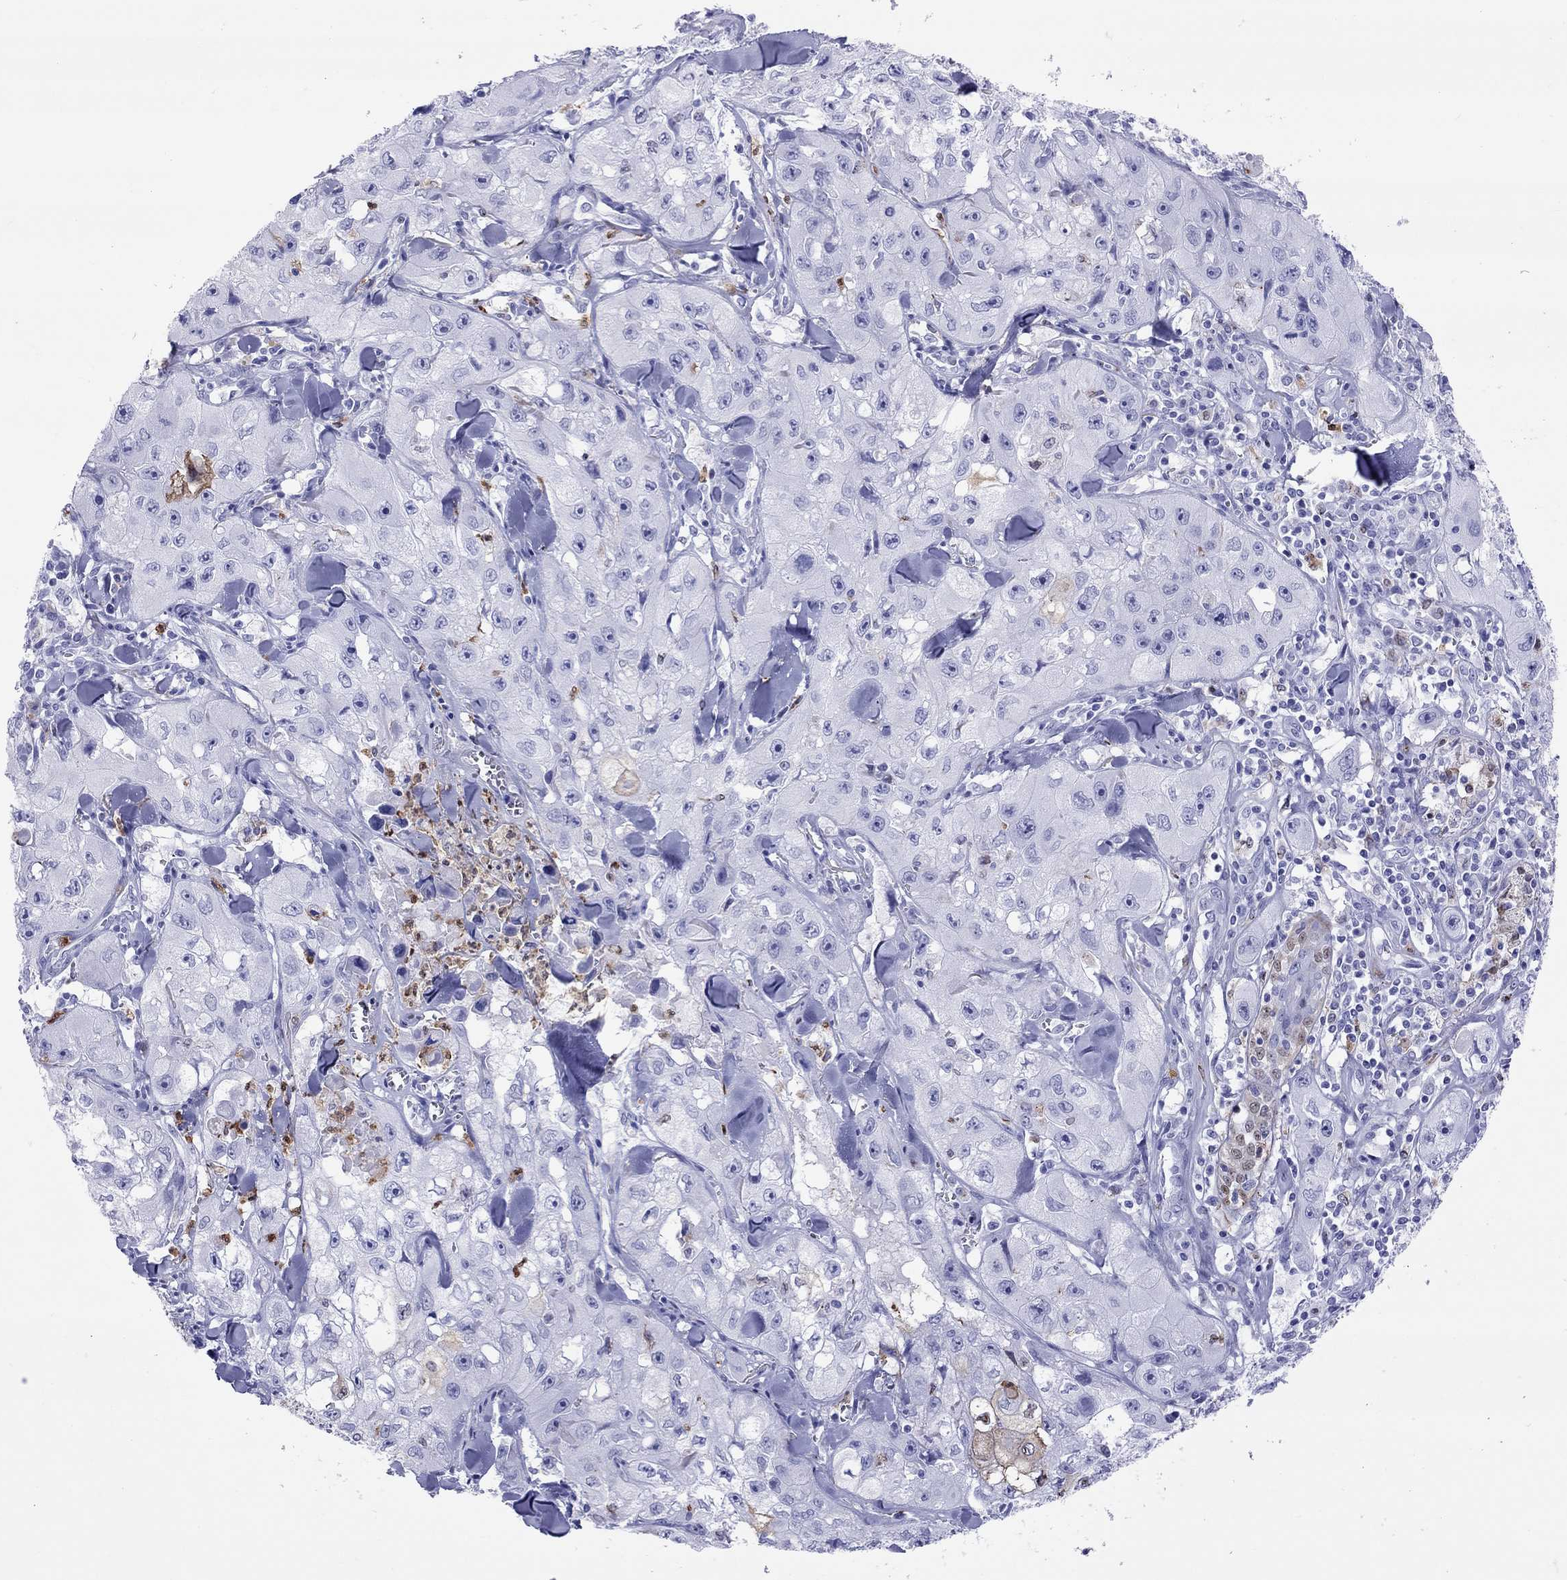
{"staining": {"intensity": "negative", "quantity": "none", "location": "none"}, "tissue": "skin cancer", "cell_type": "Tumor cells", "image_type": "cancer", "snomed": [{"axis": "morphology", "description": "Squamous cell carcinoma, NOS"}, {"axis": "topography", "description": "Skin"}, {"axis": "topography", "description": "Subcutis"}], "caption": "The histopathology image demonstrates no staining of tumor cells in skin cancer.", "gene": "SLAMF1", "patient": {"sex": "male", "age": 73}}